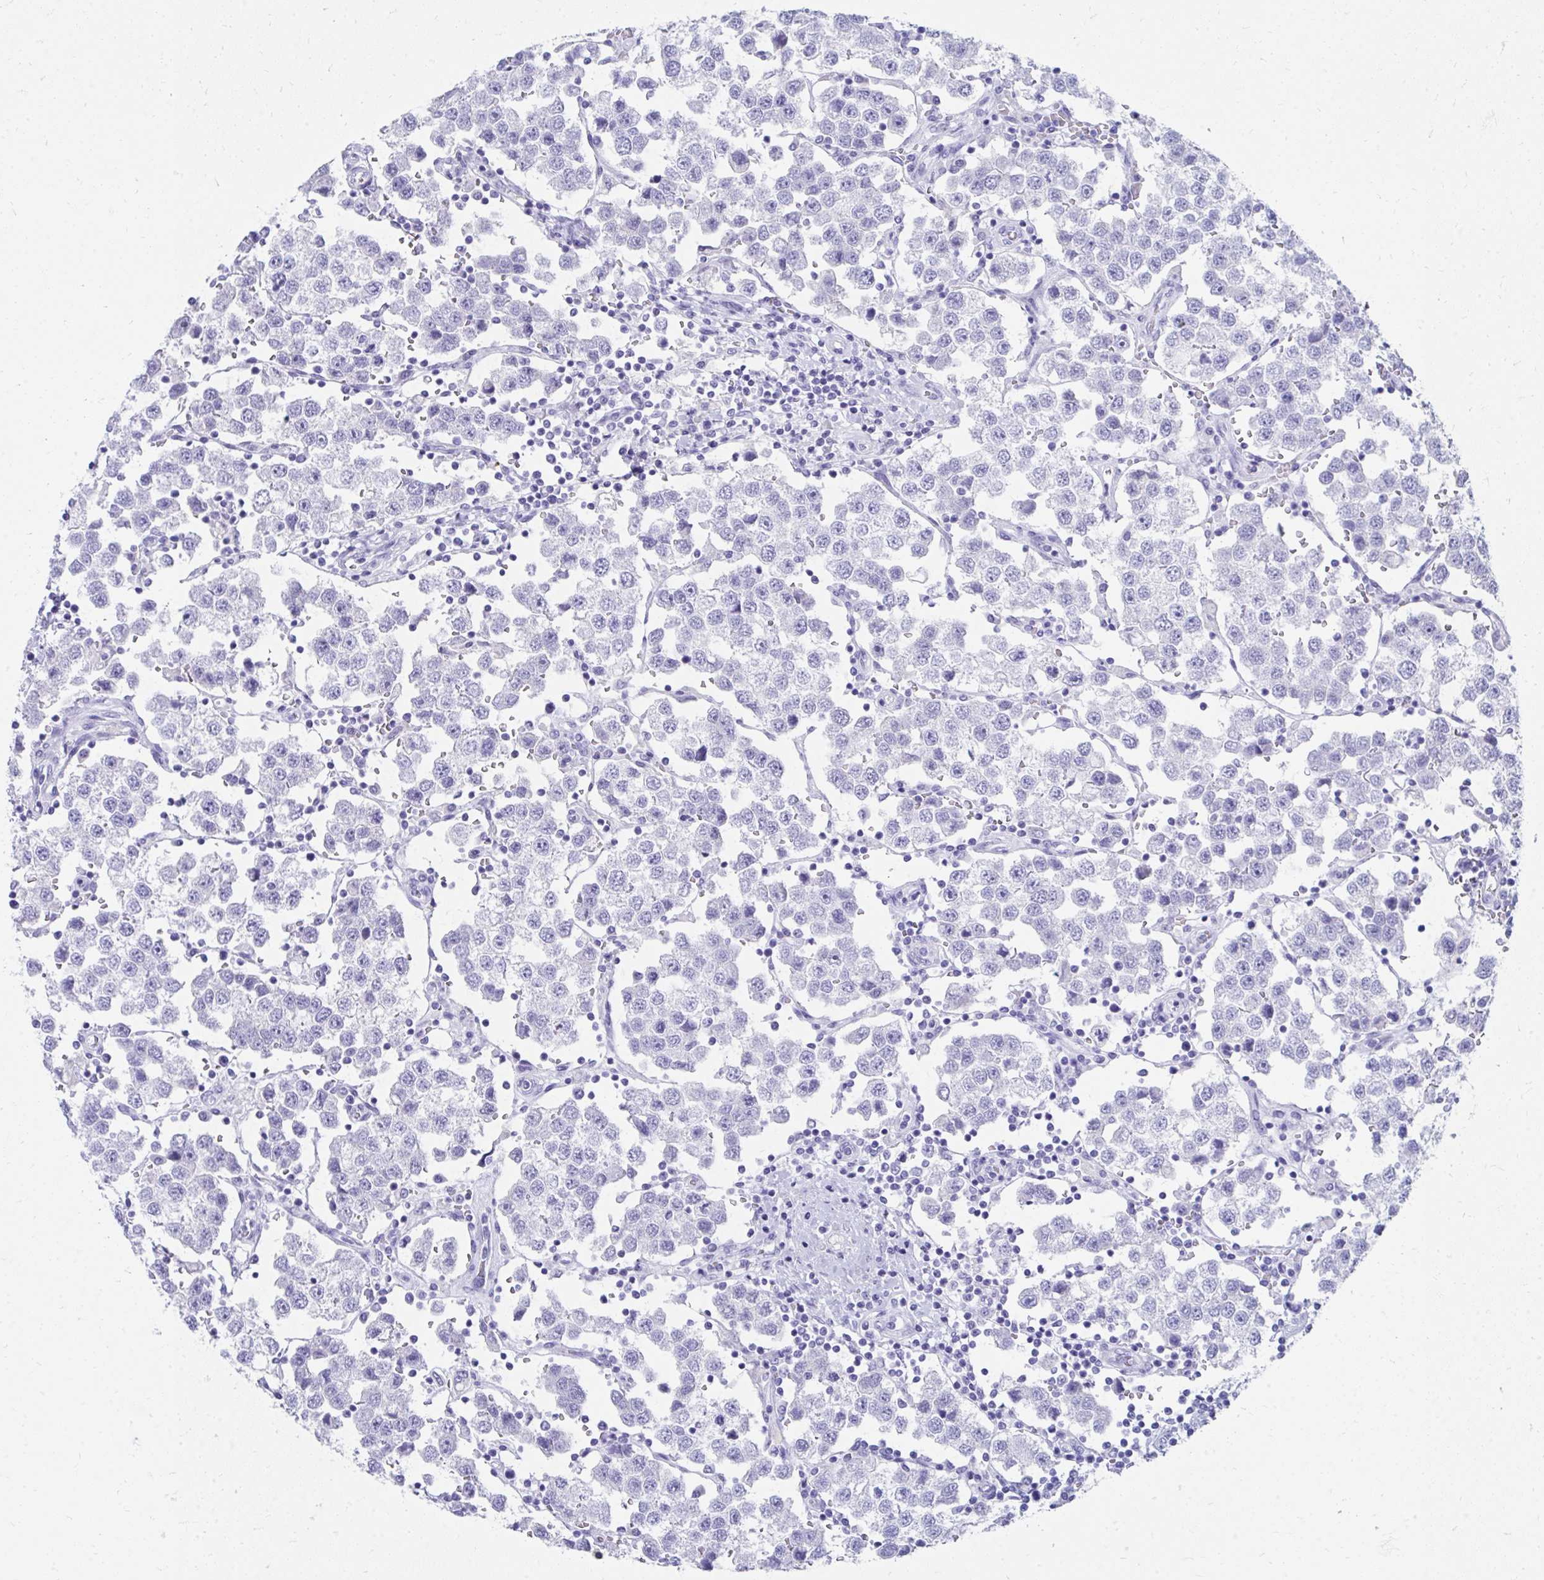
{"staining": {"intensity": "negative", "quantity": "none", "location": "none"}, "tissue": "testis cancer", "cell_type": "Tumor cells", "image_type": "cancer", "snomed": [{"axis": "morphology", "description": "Seminoma, NOS"}, {"axis": "topography", "description": "Testis"}], "caption": "High magnification brightfield microscopy of testis seminoma stained with DAB (3,3'-diaminobenzidine) (brown) and counterstained with hematoxylin (blue): tumor cells show no significant staining.", "gene": "SEC14L3", "patient": {"sex": "male", "age": 37}}